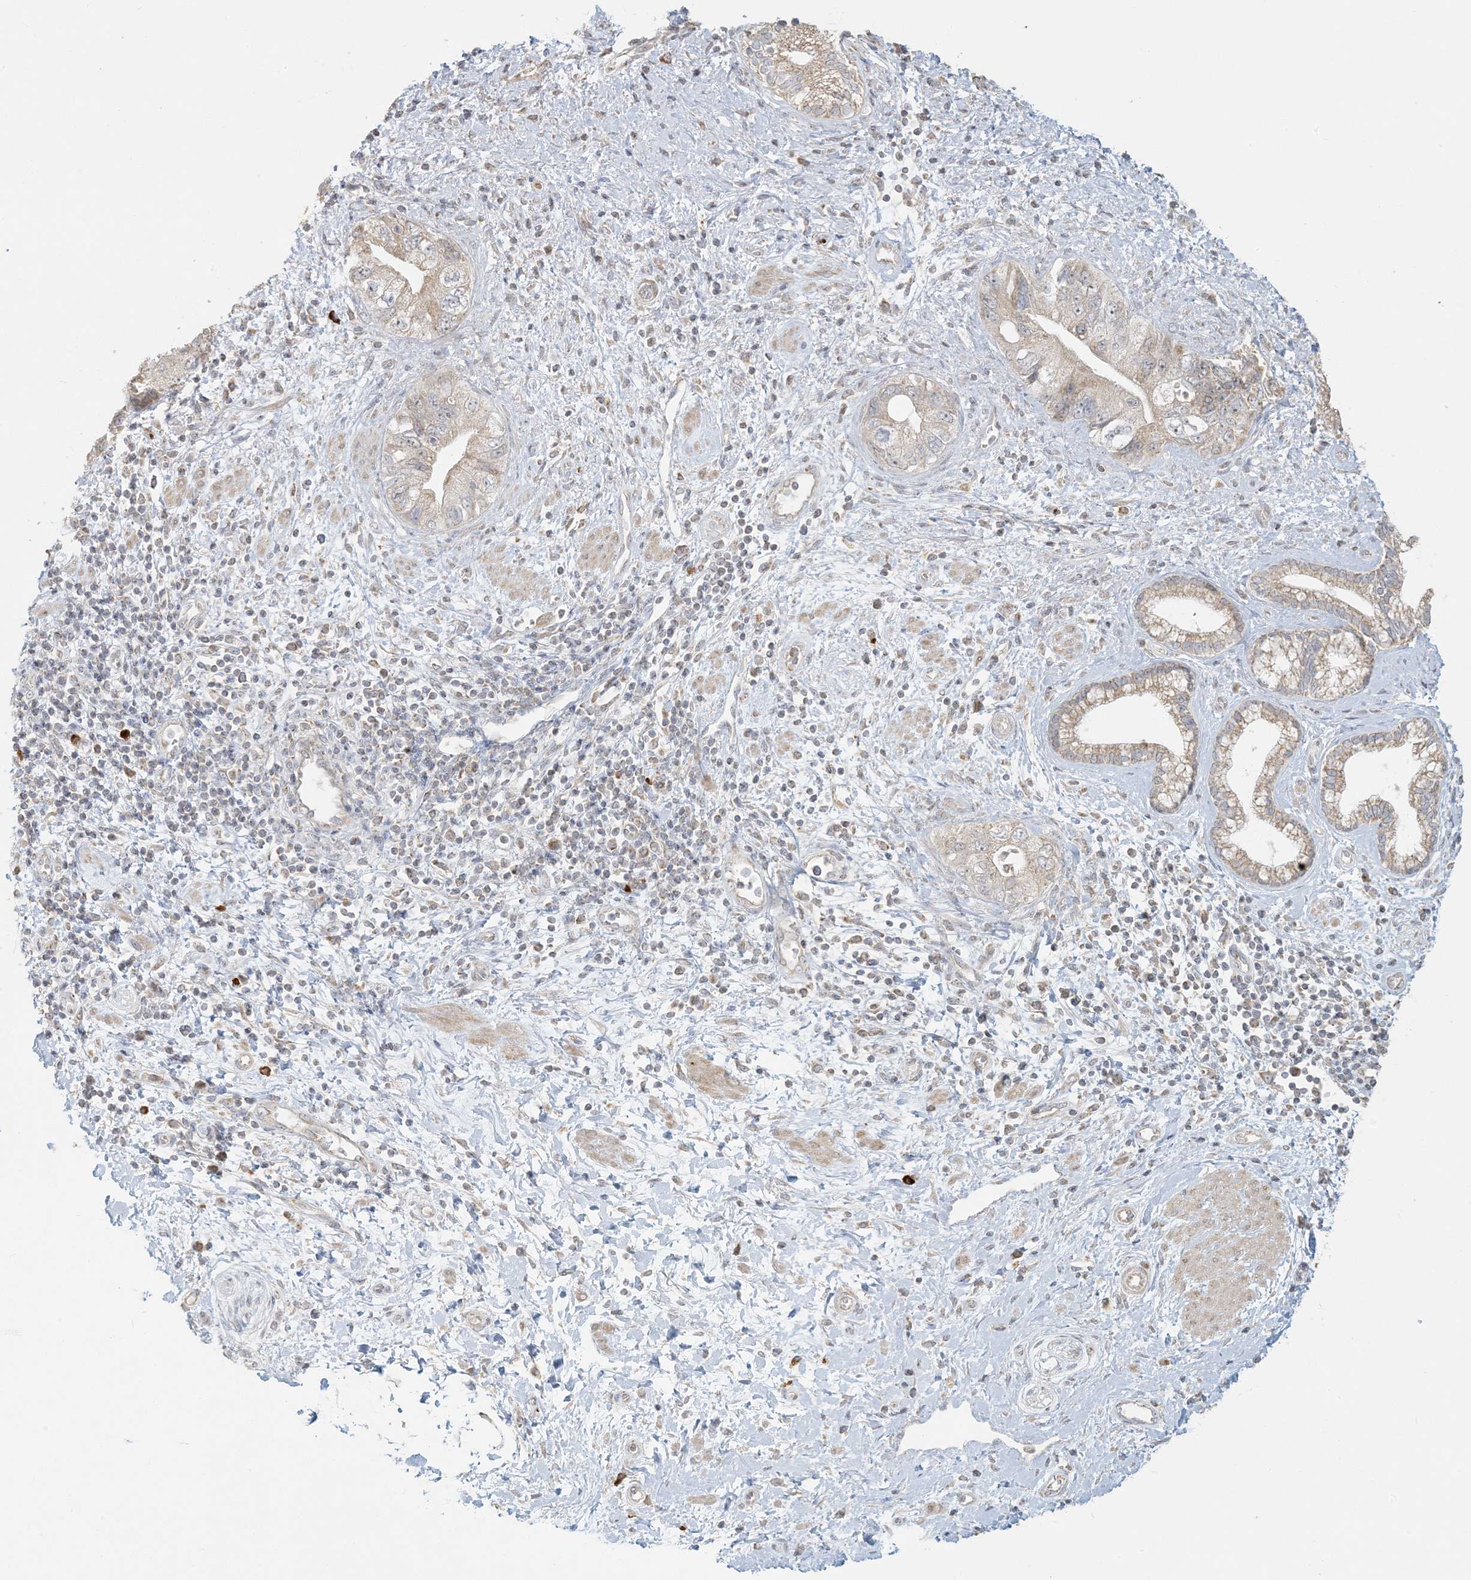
{"staining": {"intensity": "moderate", "quantity": "<25%", "location": "cytoplasmic/membranous"}, "tissue": "pancreatic cancer", "cell_type": "Tumor cells", "image_type": "cancer", "snomed": [{"axis": "morphology", "description": "Adenocarcinoma, NOS"}, {"axis": "topography", "description": "Pancreas"}], "caption": "There is low levels of moderate cytoplasmic/membranous staining in tumor cells of adenocarcinoma (pancreatic), as demonstrated by immunohistochemical staining (brown color).", "gene": "MCAT", "patient": {"sex": "female", "age": 73}}